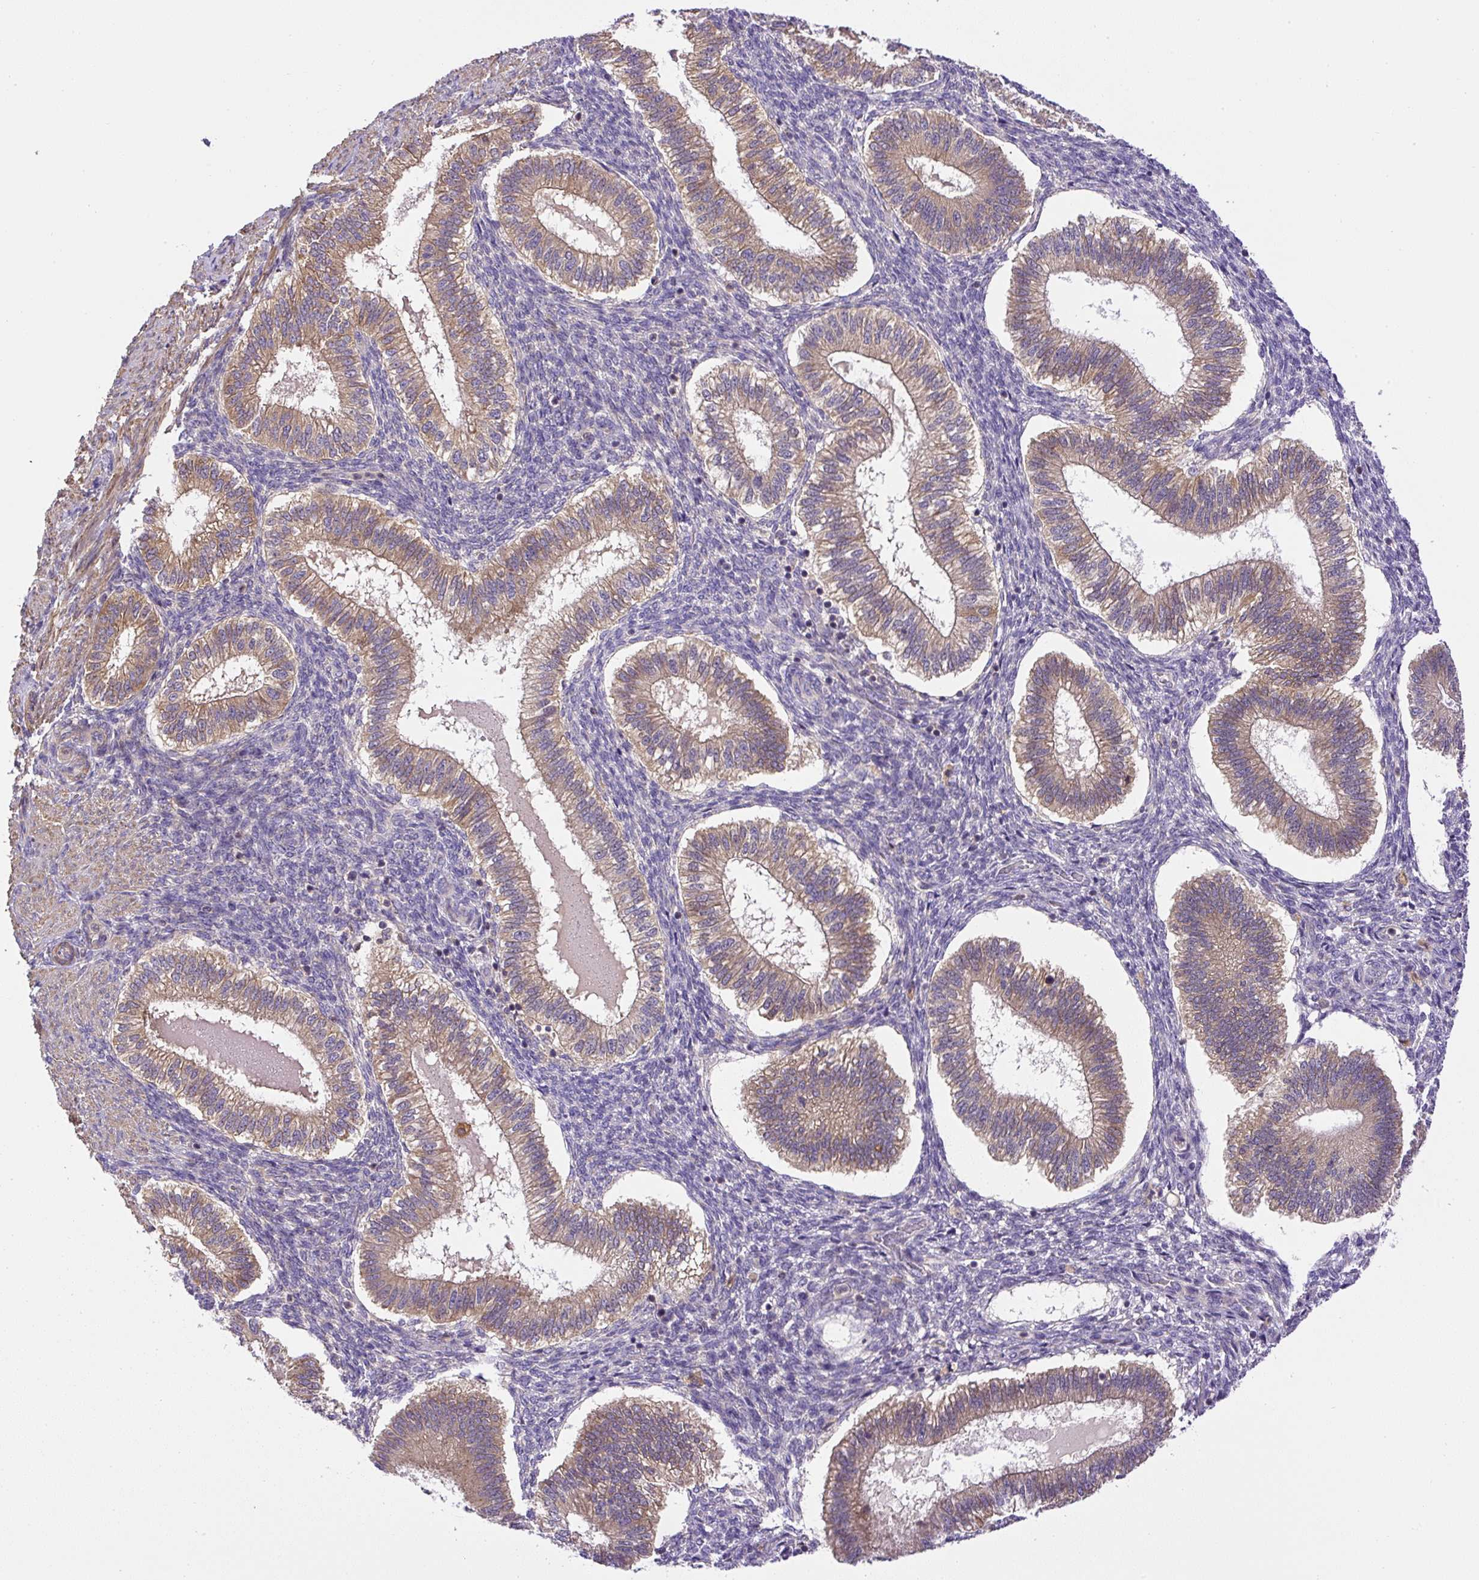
{"staining": {"intensity": "negative", "quantity": "none", "location": "none"}, "tissue": "endometrium", "cell_type": "Cells in endometrial stroma", "image_type": "normal", "snomed": [{"axis": "morphology", "description": "Normal tissue, NOS"}, {"axis": "topography", "description": "Endometrium"}], "caption": "Cells in endometrial stroma show no significant protein expression in benign endometrium. (Brightfield microscopy of DAB (3,3'-diaminobenzidine) IHC at high magnification).", "gene": "CCDC28A", "patient": {"sex": "female", "age": 25}}